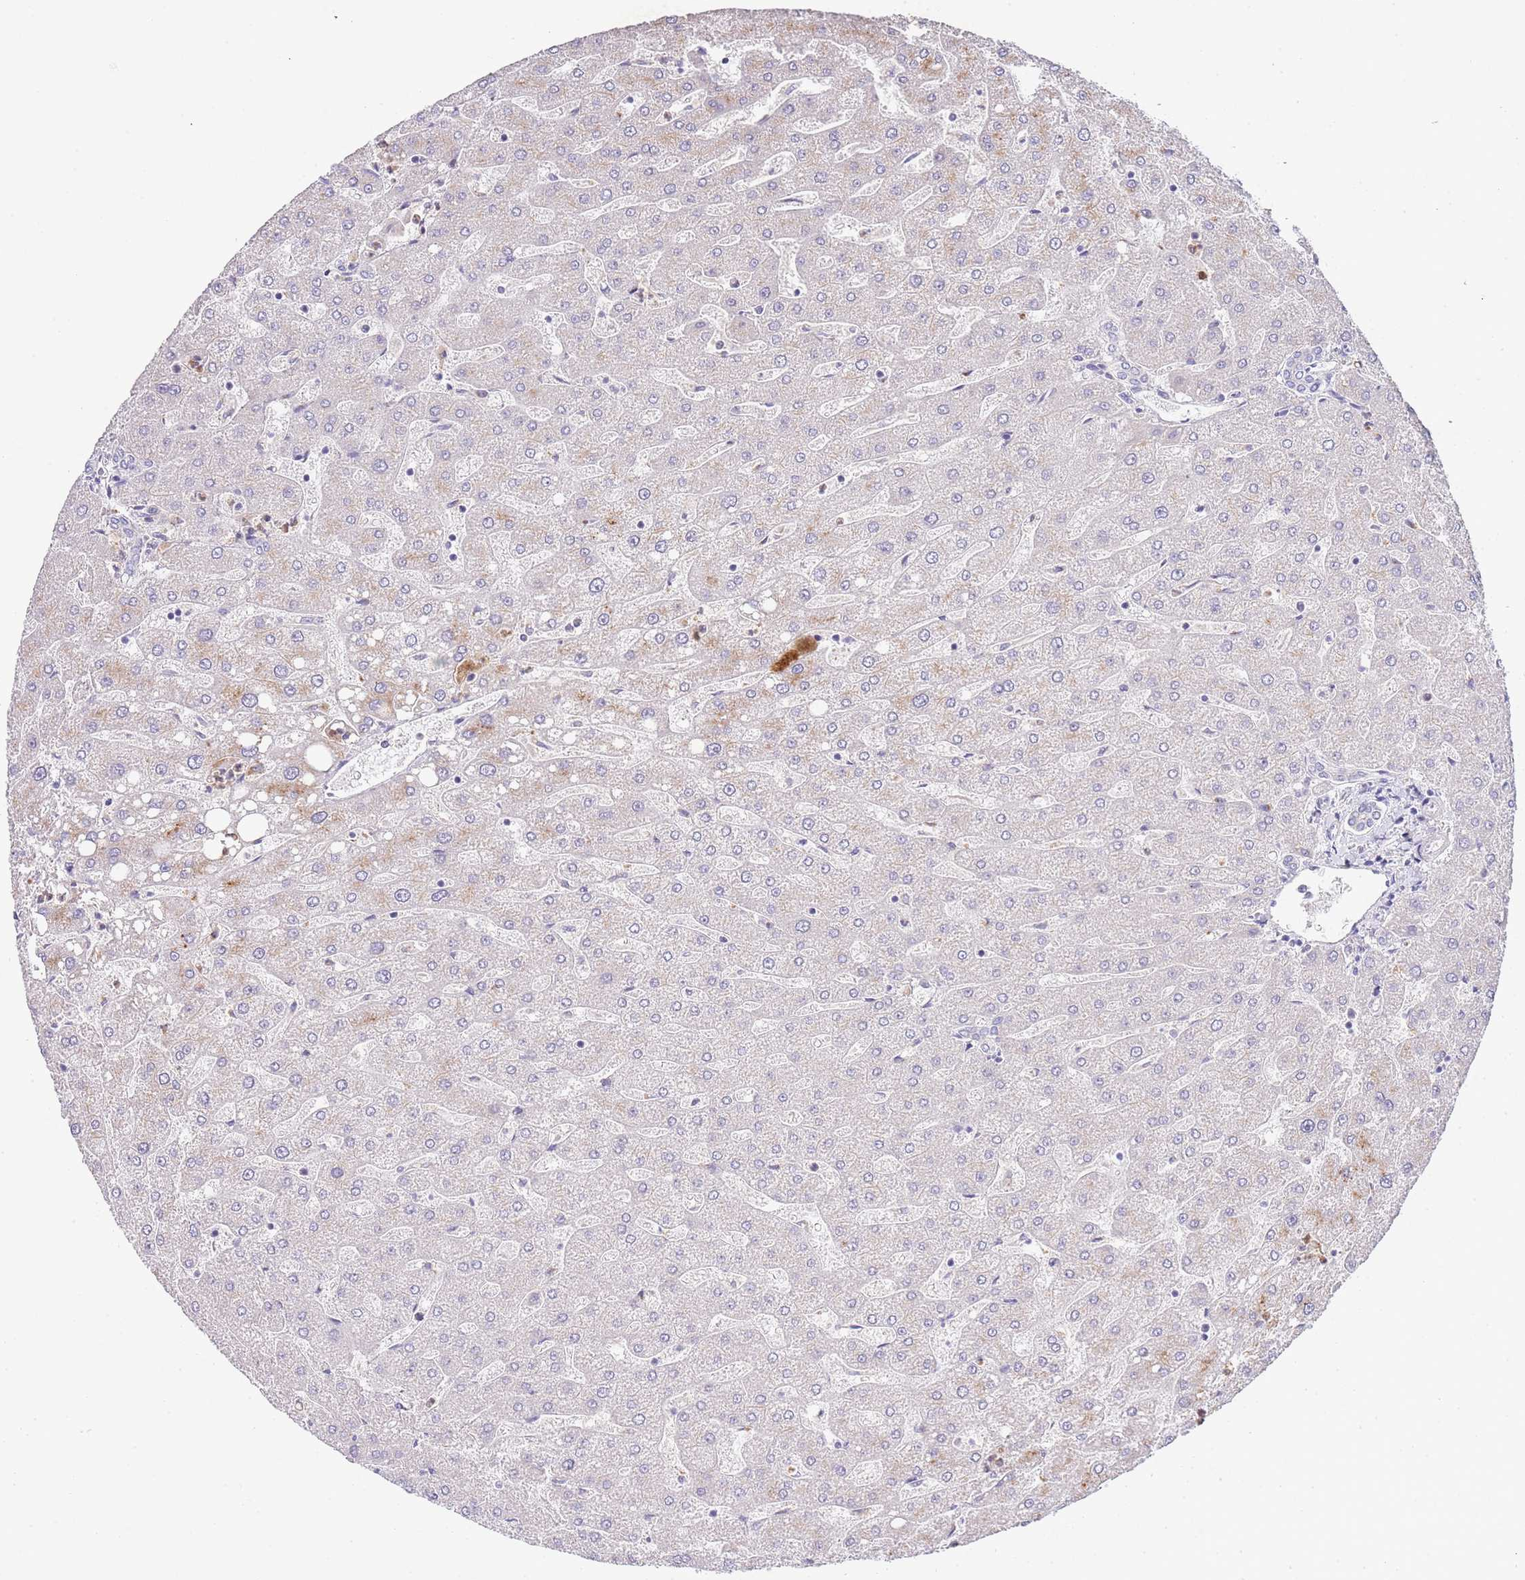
{"staining": {"intensity": "negative", "quantity": "none", "location": "none"}, "tissue": "liver", "cell_type": "Cholangiocytes", "image_type": "normal", "snomed": [{"axis": "morphology", "description": "Normal tissue, NOS"}, {"axis": "topography", "description": "Liver"}], "caption": "Cholangiocytes show no significant expression in benign liver. Brightfield microscopy of immunohistochemistry (IHC) stained with DAB (3,3'-diaminobenzidine) (brown) and hematoxylin (blue), captured at high magnification.", "gene": "ABHD17A", "patient": {"sex": "male", "age": 67}}